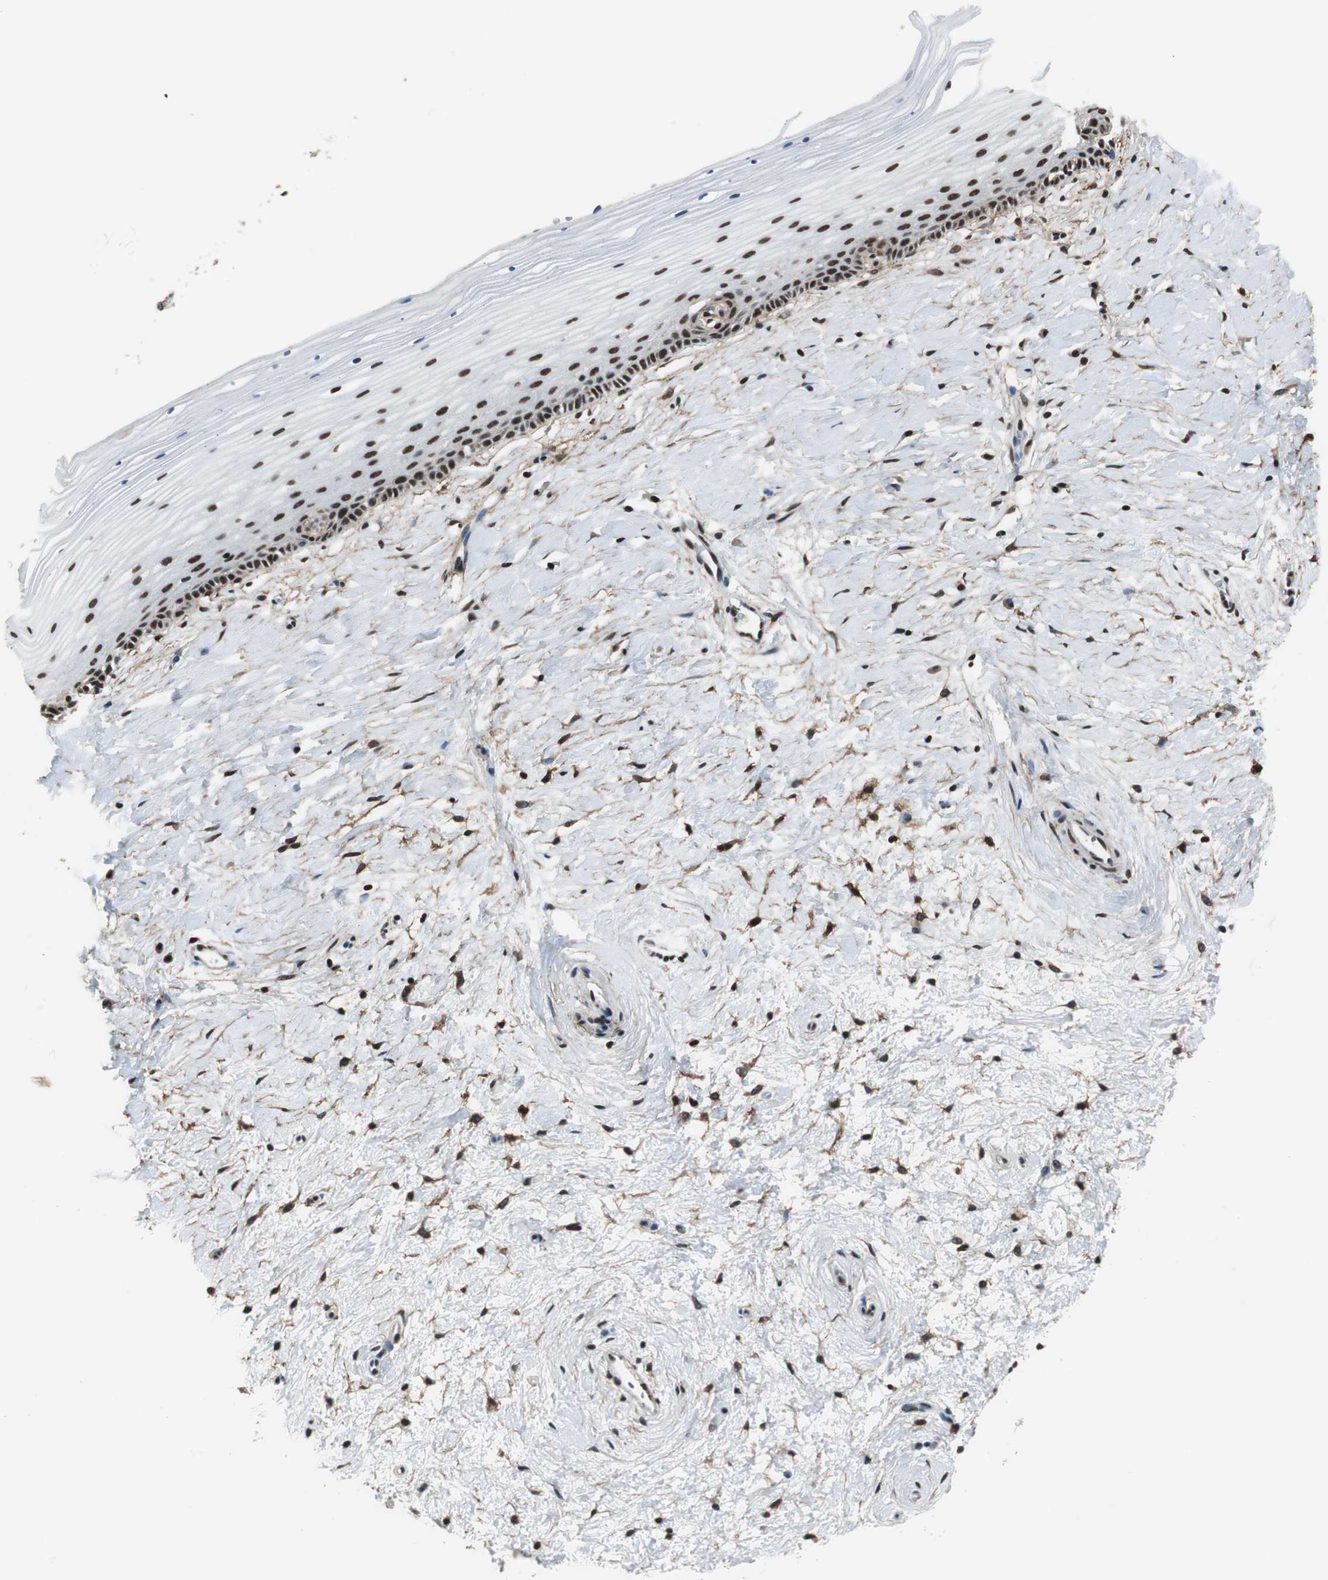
{"staining": {"intensity": "moderate", "quantity": ">75%", "location": "nuclear"}, "tissue": "cervix", "cell_type": "Glandular cells", "image_type": "normal", "snomed": [{"axis": "morphology", "description": "Normal tissue, NOS"}, {"axis": "topography", "description": "Cervix"}], "caption": "Cervix stained with immunohistochemistry (IHC) shows moderate nuclear positivity in approximately >75% of glandular cells.", "gene": "MKX", "patient": {"sex": "female", "age": 39}}